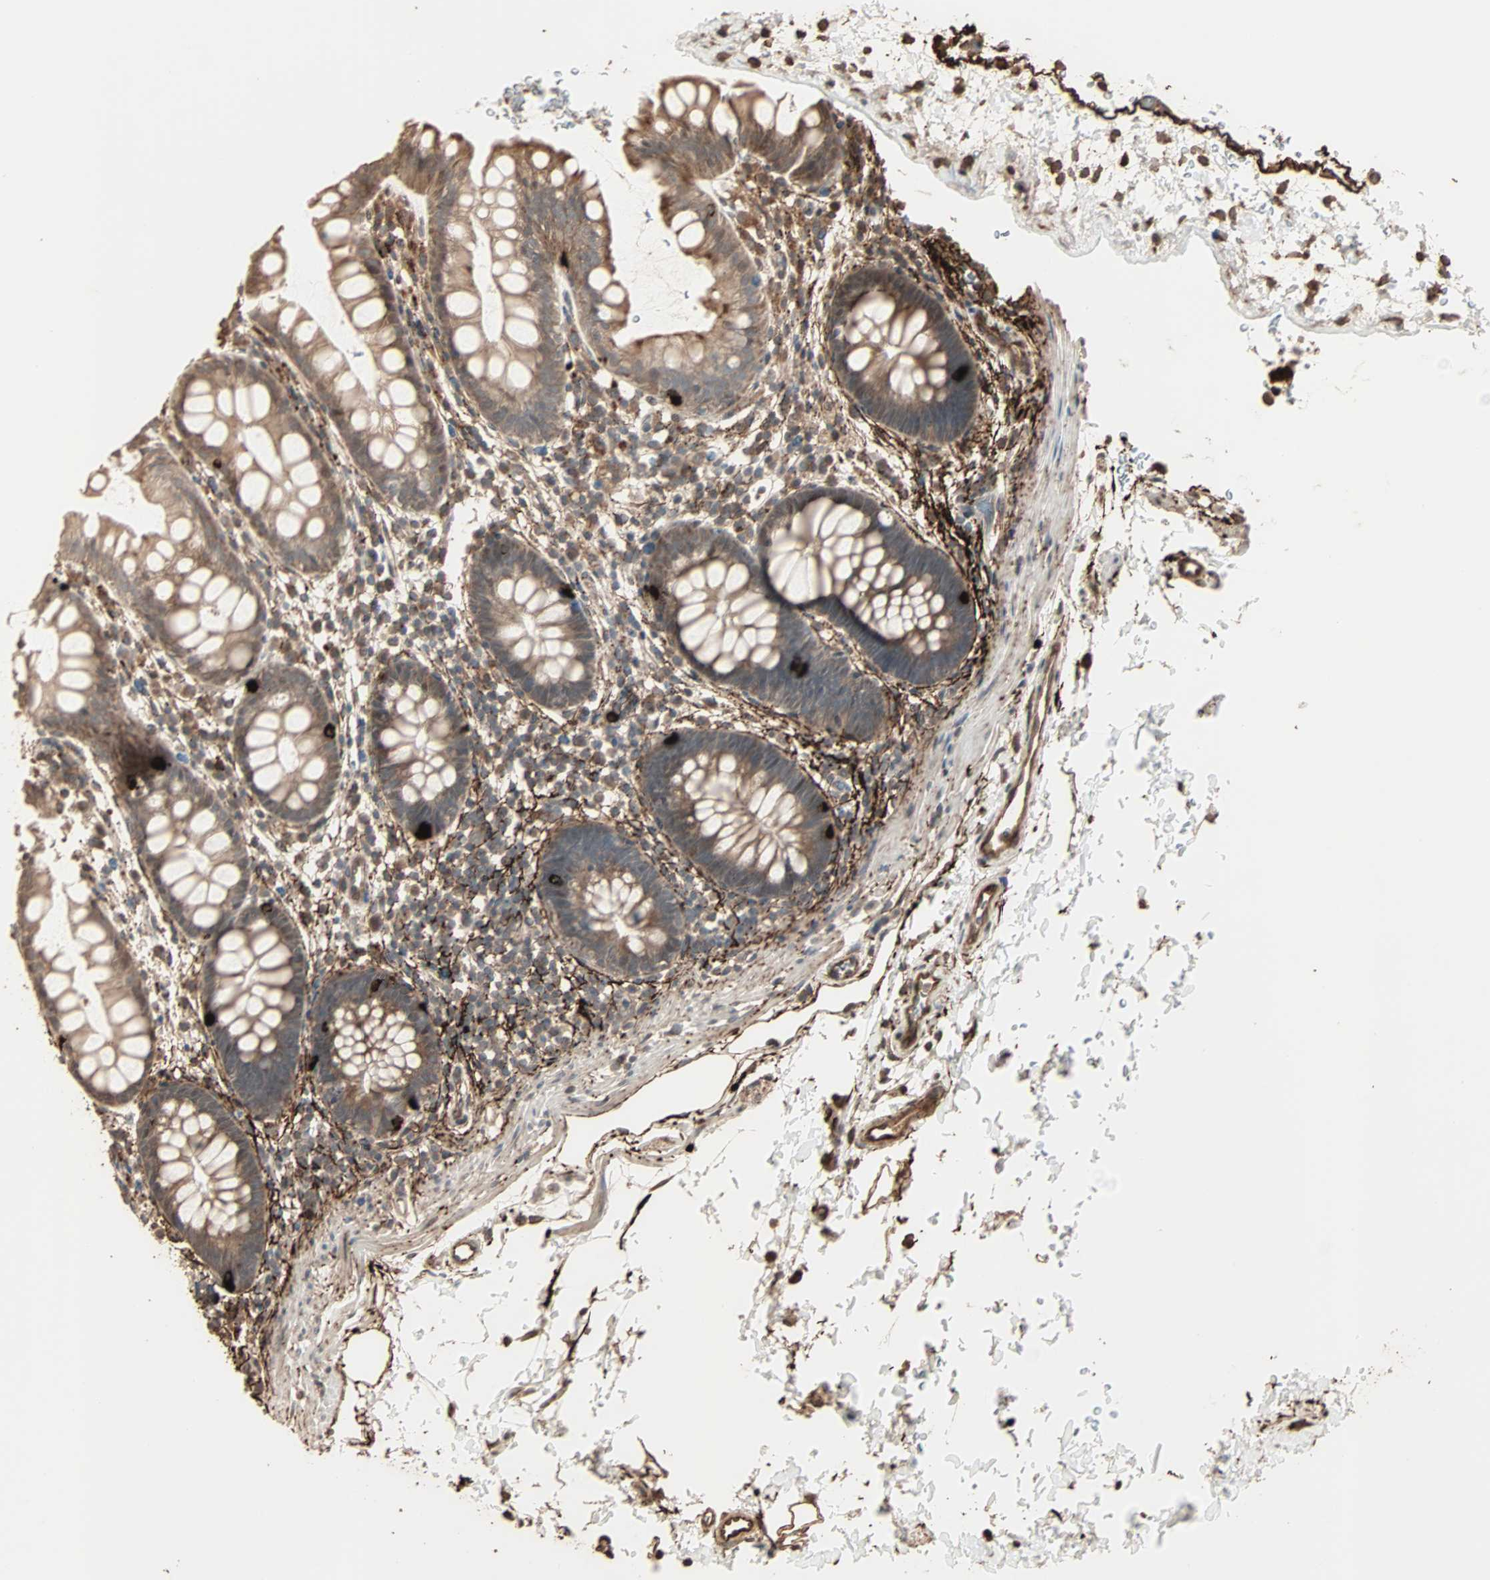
{"staining": {"intensity": "moderate", "quantity": ">75%", "location": "cytoplasmic/membranous"}, "tissue": "rectum", "cell_type": "Glandular cells", "image_type": "normal", "snomed": [{"axis": "morphology", "description": "Normal tissue, NOS"}, {"axis": "topography", "description": "Rectum"}], "caption": "This micrograph displays immunohistochemistry (IHC) staining of unremarkable rectum, with medium moderate cytoplasmic/membranous positivity in approximately >75% of glandular cells.", "gene": "CALCRL", "patient": {"sex": "female", "age": 24}}